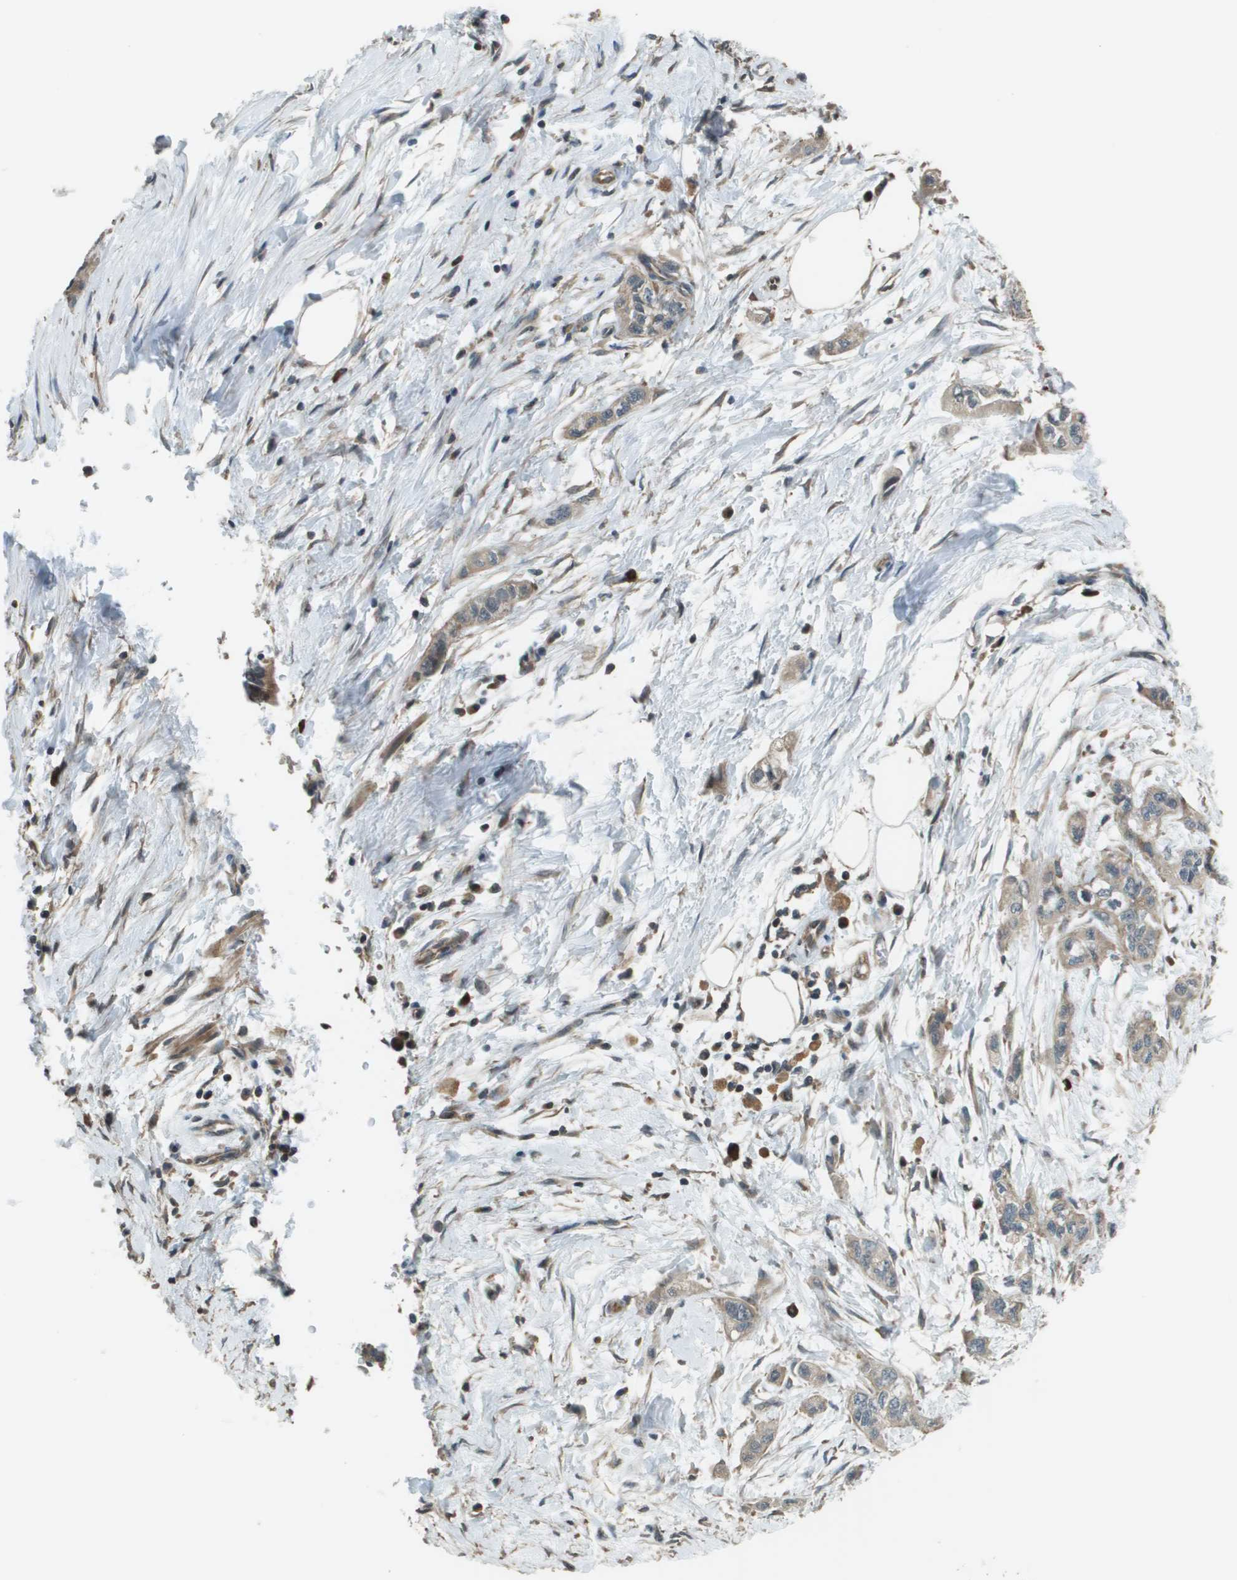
{"staining": {"intensity": "weak", "quantity": "<25%", "location": "cytoplasmic/membranous"}, "tissue": "pancreatic cancer", "cell_type": "Tumor cells", "image_type": "cancer", "snomed": [{"axis": "morphology", "description": "Adenocarcinoma, NOS"}, {"axis": "topography", "description": "Pancreas"}], "caption": "The histopathology image displays no staining of tumor cells in pancreatic adenocarcinoma.", "gene": "PLPBP", "patient": {"sex": "male", "age": 74}}